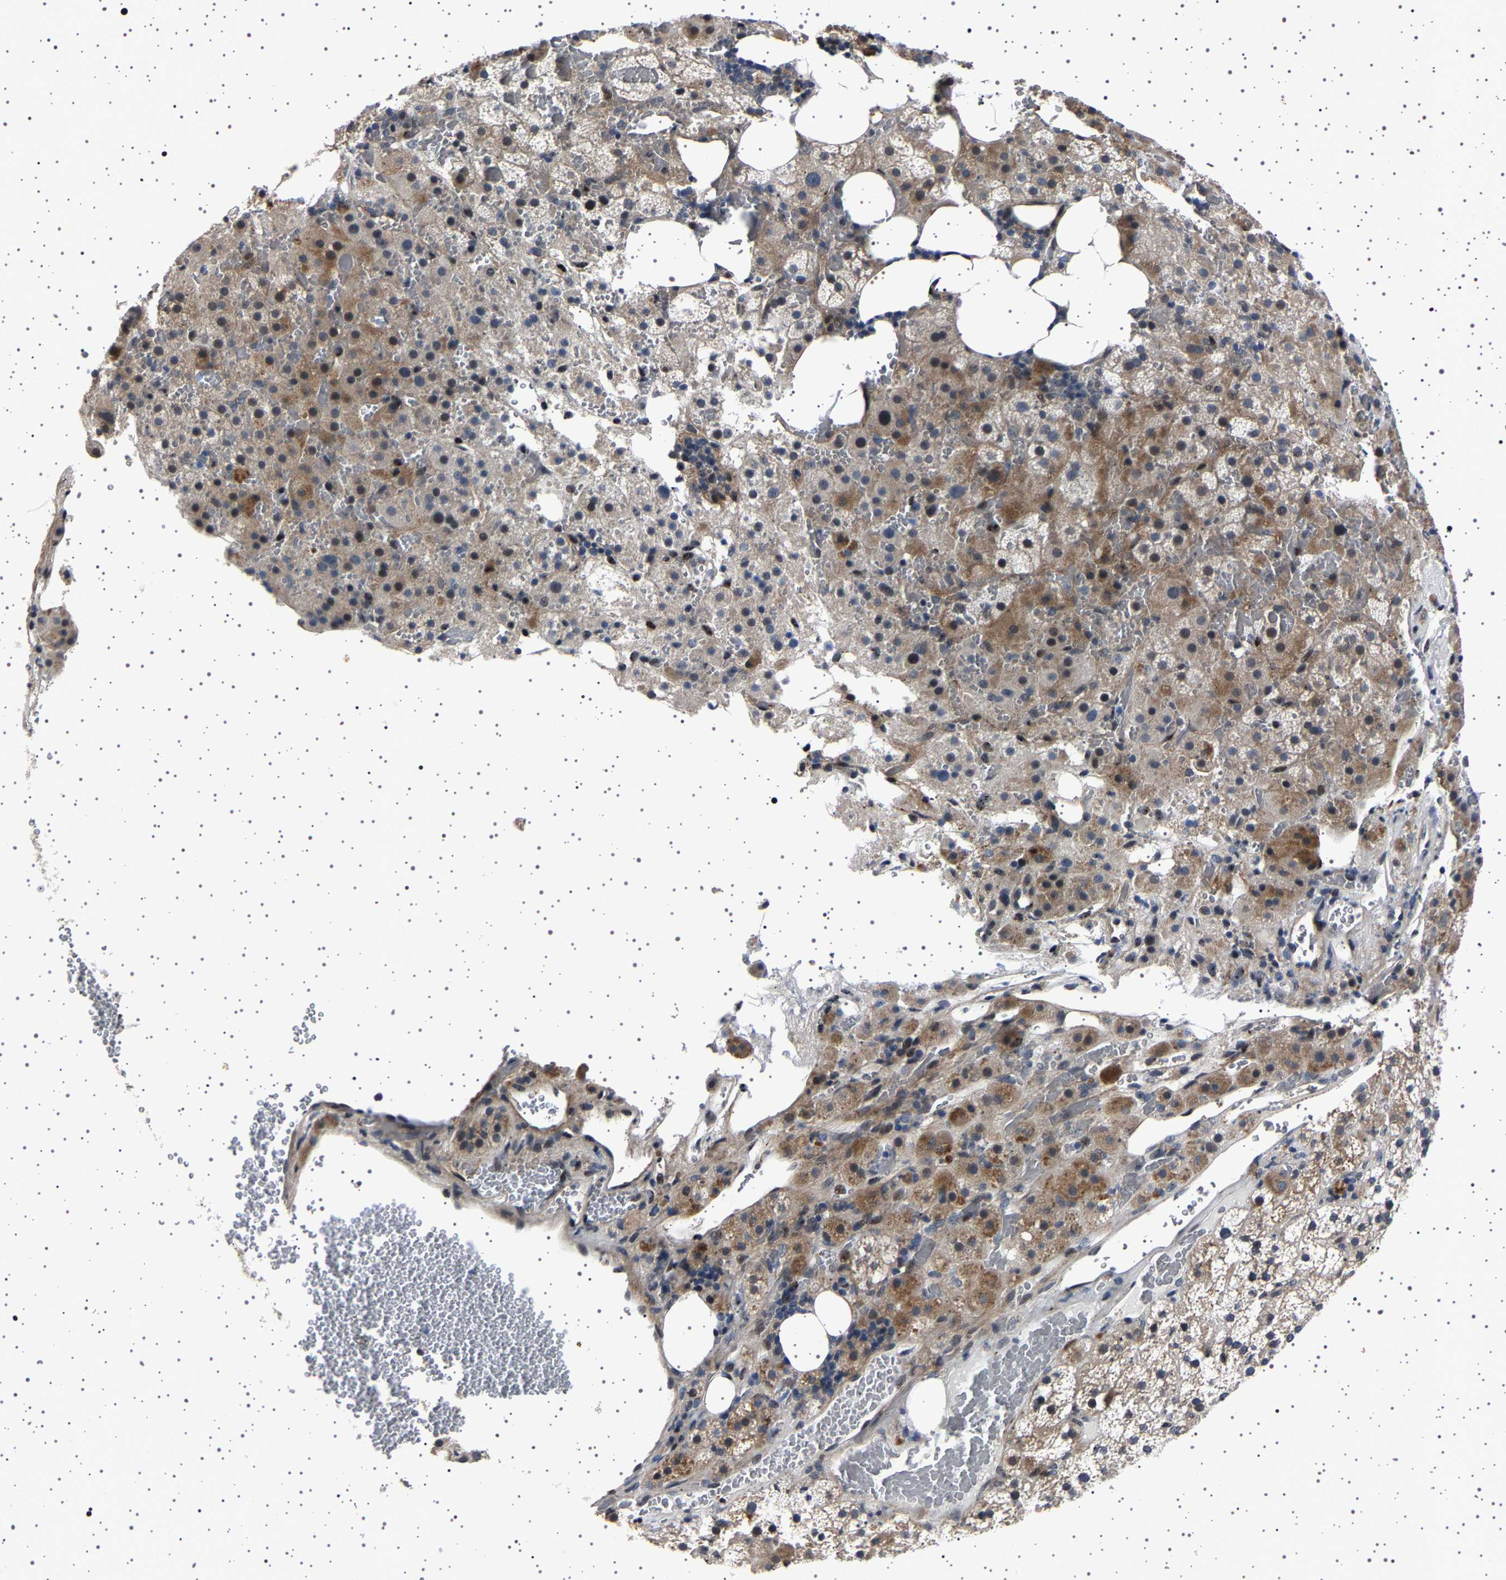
{"staining": {"intensity": "moderate", "quantity": "<25%", "location": "cytoplasmic/membranous"}, "tissue": "adrenal gland", "cell_type": "Glandular cells", "image_type": "normal", "snomed": [{"axis": "morphology", "description": "Normal tissue, NOS"}, {"axis": "topography", "description": "Adrenal gland"}], "caption": "IHC (DAB) staining of normal adrenal gland demonstrates moderate cytoplasmic/membranous protein positivity in approximately <25% of glandular cells.", "gene": "PAK5", "patient": {"sex": "female", "age": 59}}